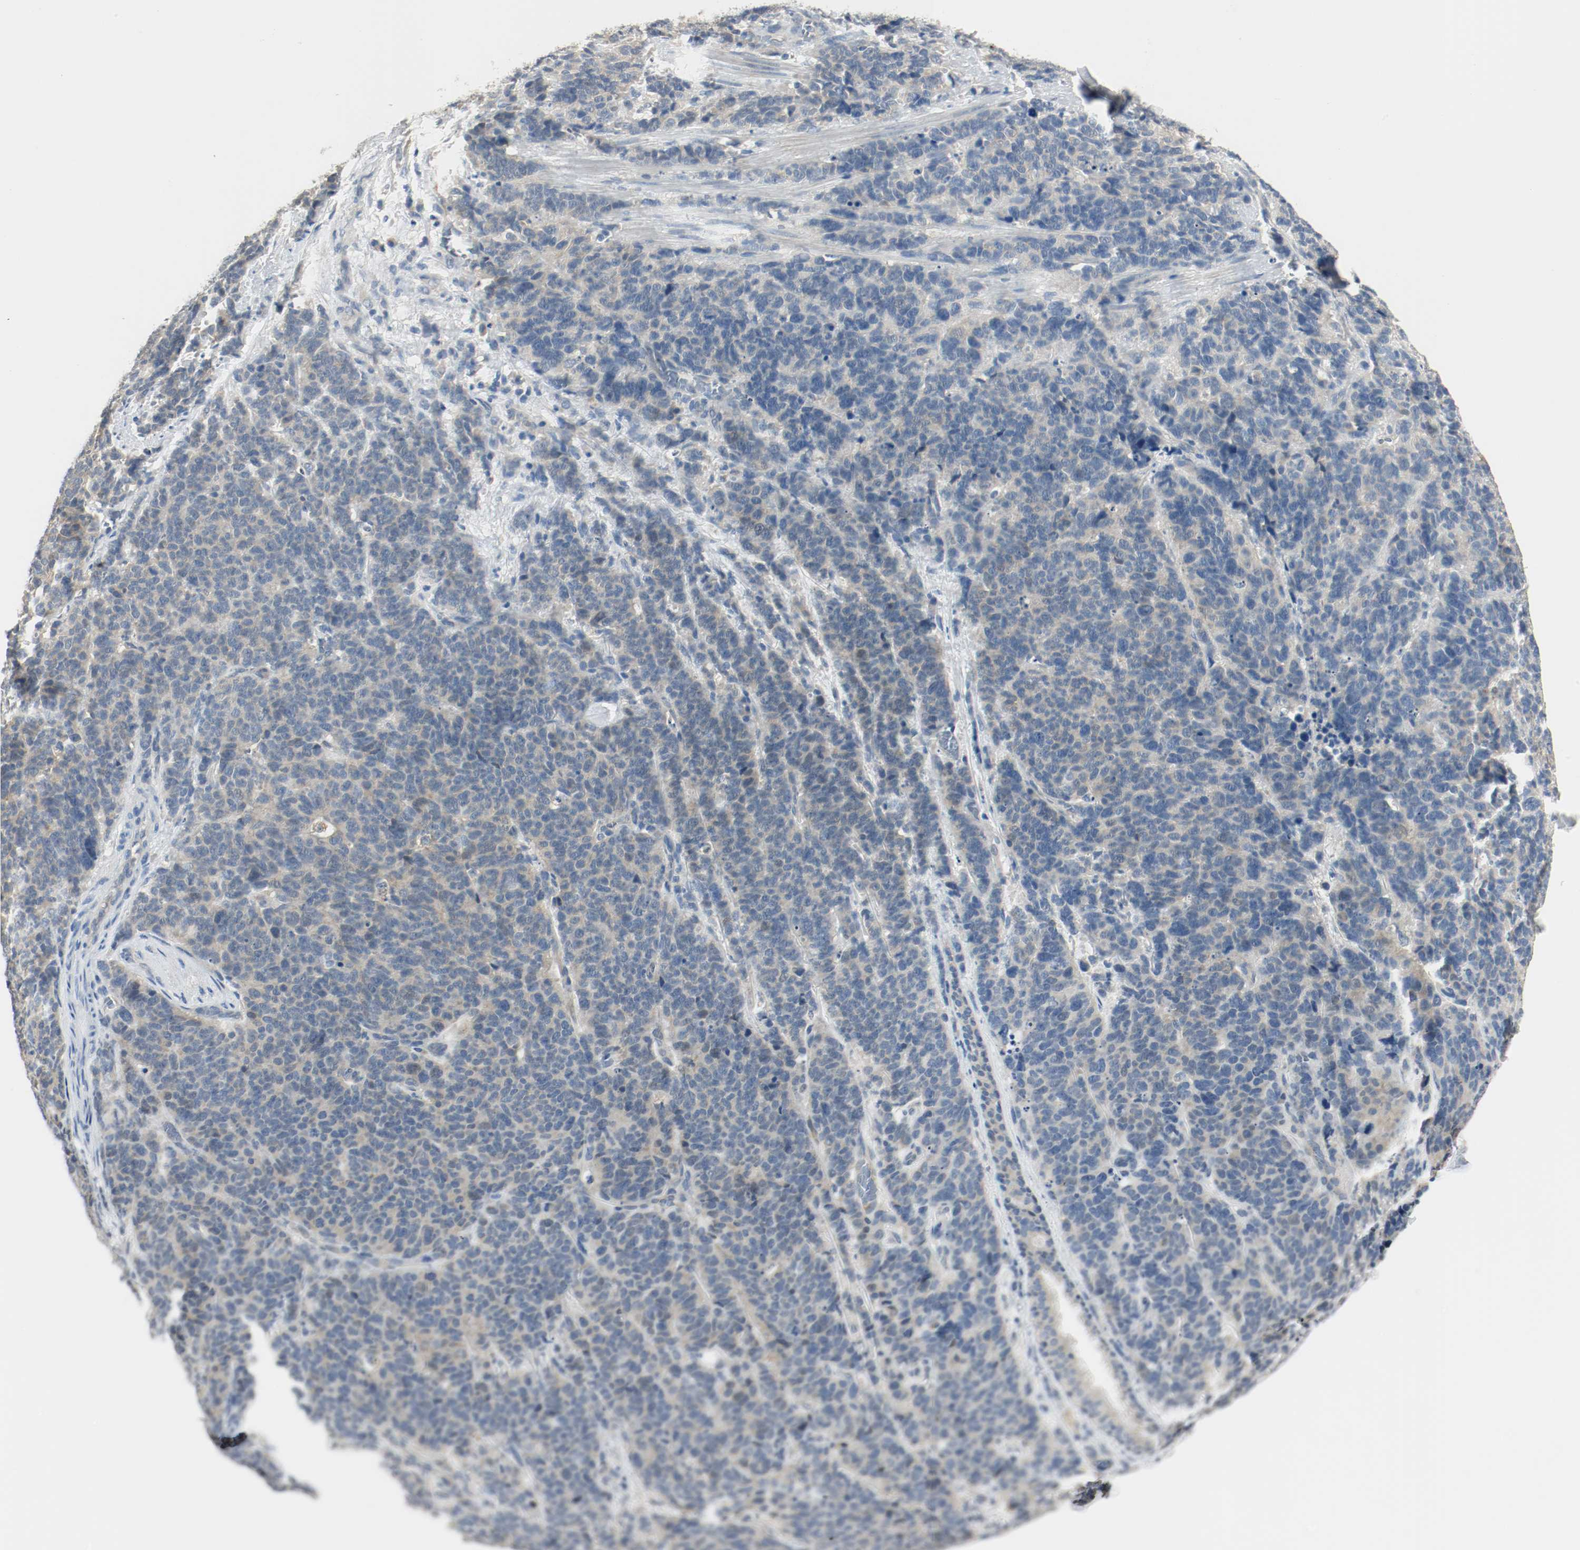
{"staining": {"intensity": "negative", "quantity": "none", "location": "none"}, "tissue": "lung cancer", "cell_type": "Tumor cells", "image_type": "cancer", "snomed": [{"axis": "morphology", "description": "Neoplasm, malignant, NOS"}, {"axis": "topography", "description": "Lung"}], "caption": "Immunohistochemistry (IHC) histopathology image of neoplasm (malignant) (lung) stained for a protein (brown), which reveals no staining in tumor cells.", "gene": "MELTF", "patient": {"sex": "female", "age": 58}}